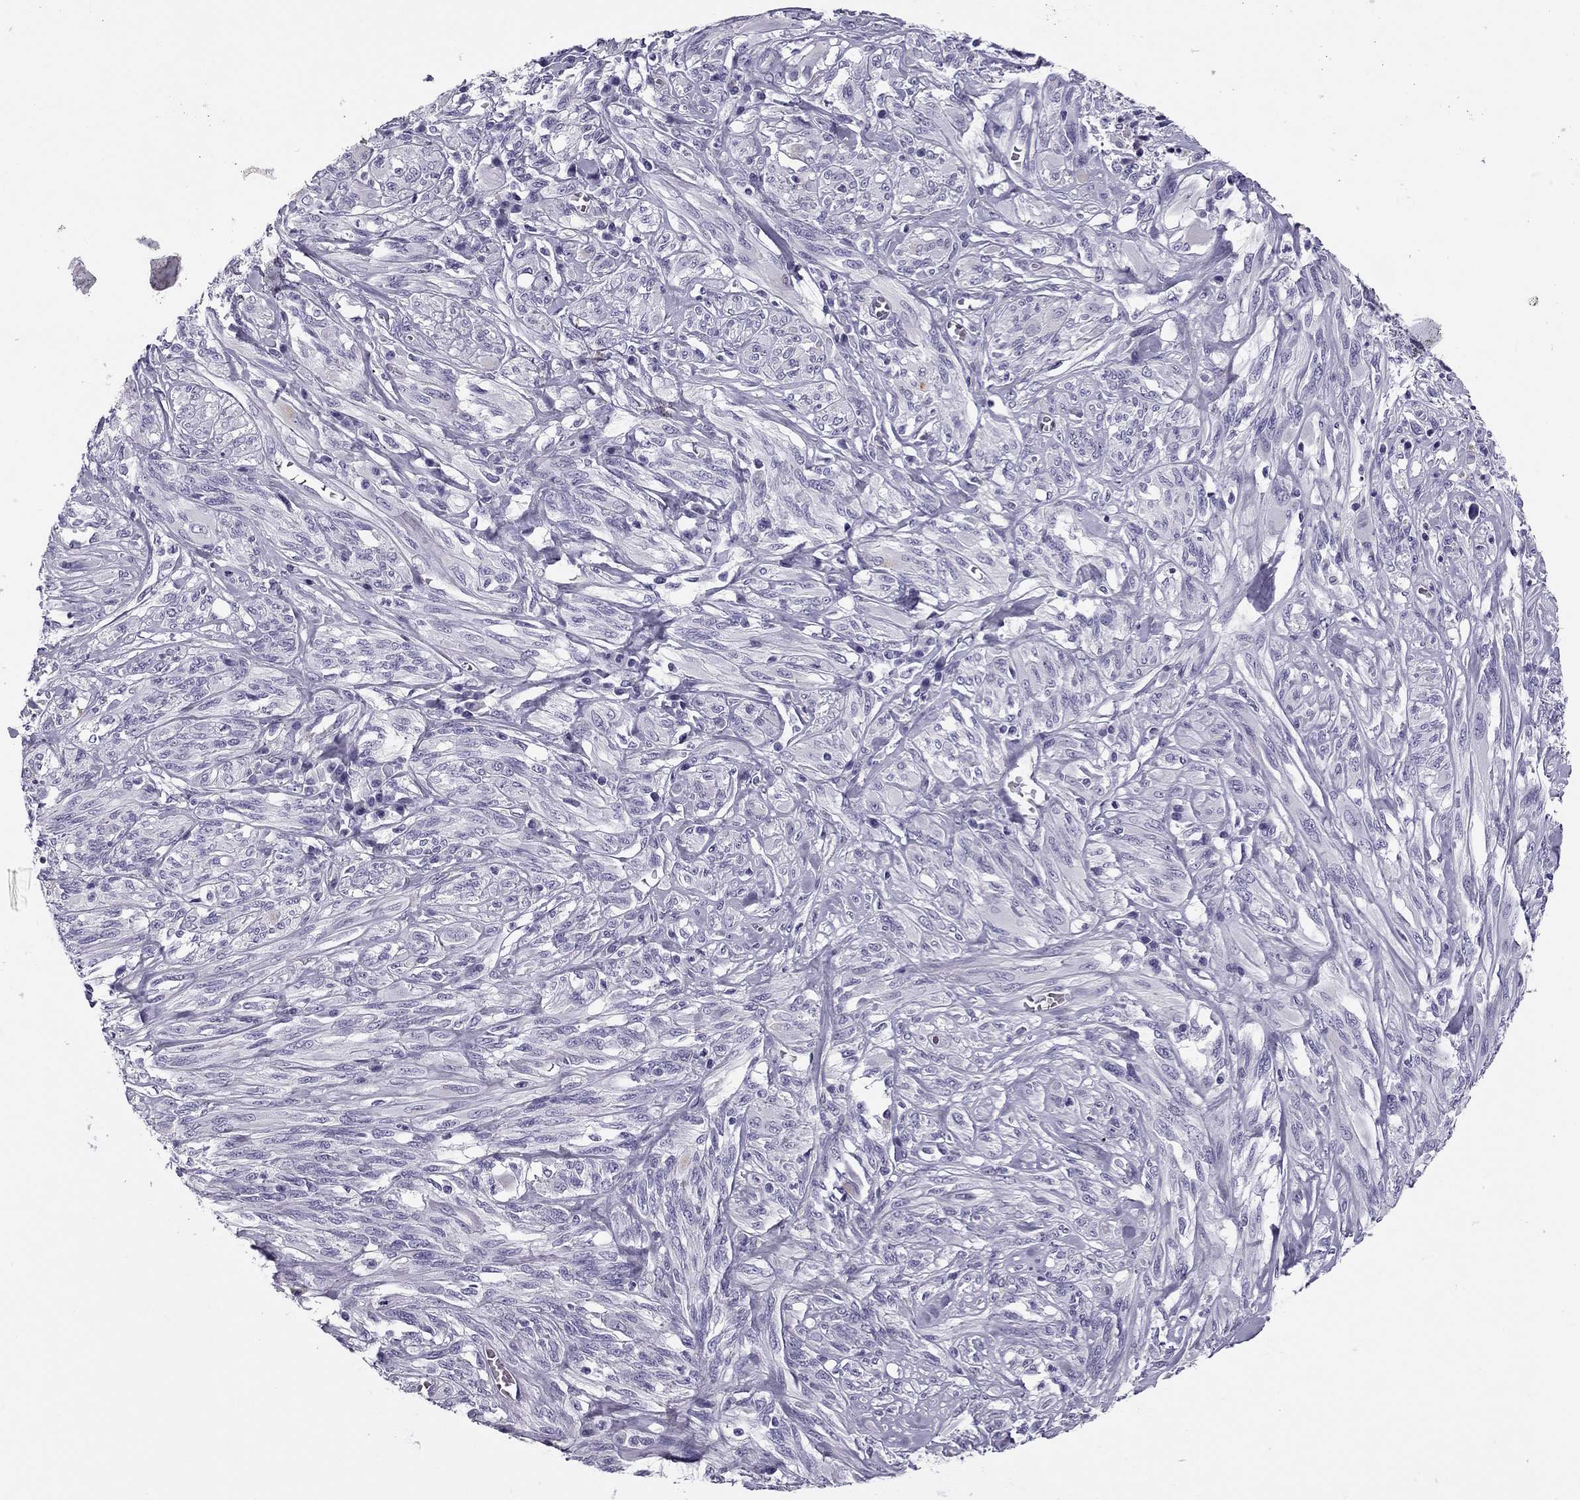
{"staining": {"intensity": "negative", "quantity": "none", "location": "none"}, "tissue": "melanoma", "cell_type": "Tumor cells", "image_type": "cancer", "snomed": [{"axis": "morphology", "description": "Malignant melanoma, NOS"}, {"axis": "topography", "description": "Skin"}], "caption": "Immunohistochemical staining of melanoma demonstrates no significant expression in tumor cells.", "gene": "MC5R", "patient": {"sex": "female", "age": 91}}